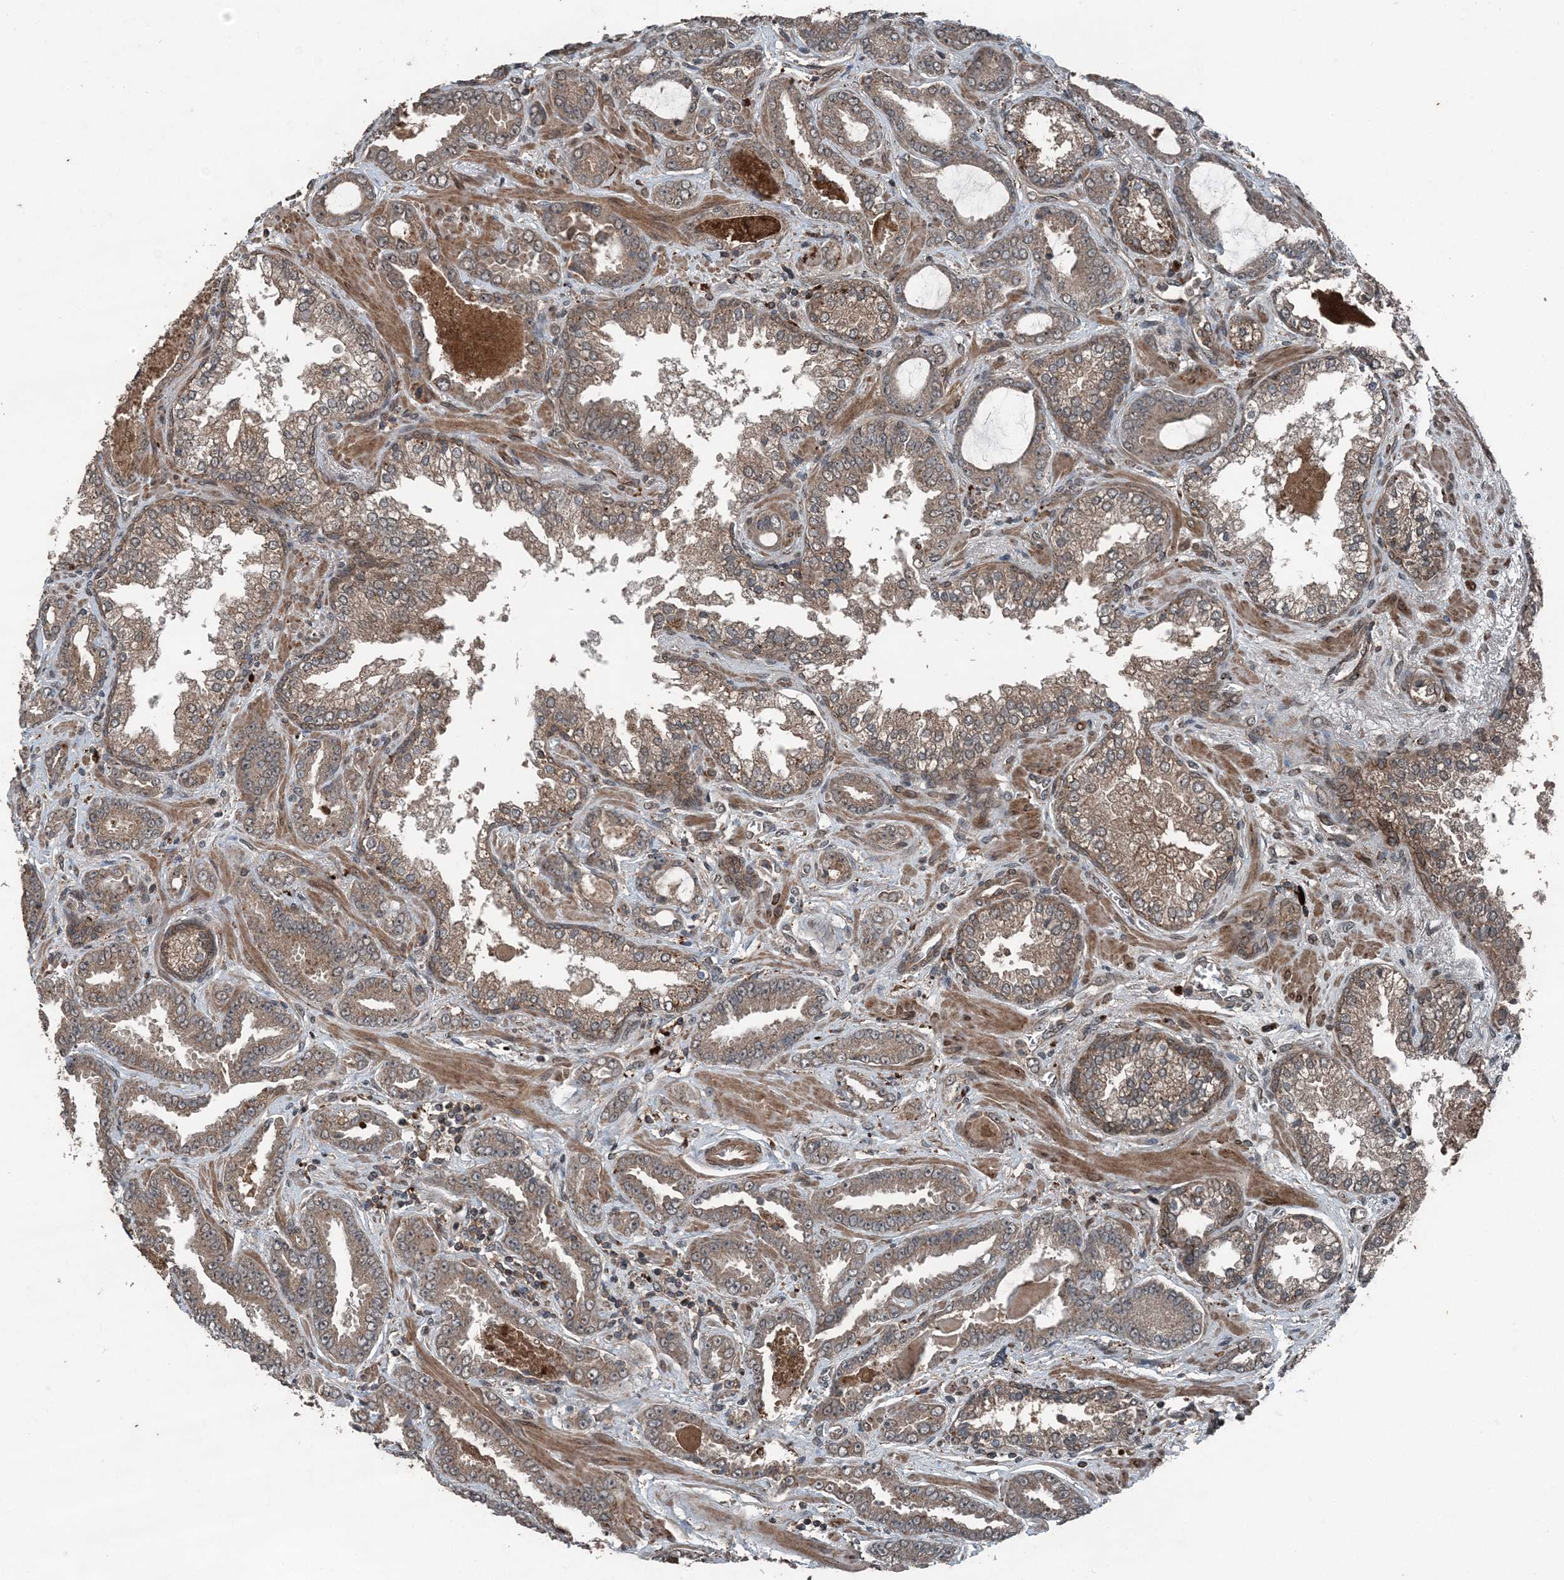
{"staining": {"intensity": "weak", "quantity": "25%-75%", "location": "cytoplasmic/membranous"}, "tissue": "prostate cancer", "cell_type": "Tumor cells", "image_type": "cancer", "snomed": [{"axis": "morphology", "description": "Adenocarcinoma, Low grade"}, {"axis": "topography", "description": "Prostate"}], "caption": "A brown stain highlights weak cytoplasmic/membranous staining of a protein in low-grade adenocarcinoma (prostate) tumor cells. (Stains: DAB in brown, nuclei in blue, Microscopy: brightfield microscopy at high magnification).", "gene": "CFL1", "patient": {"sex": "male", "age": 60}}